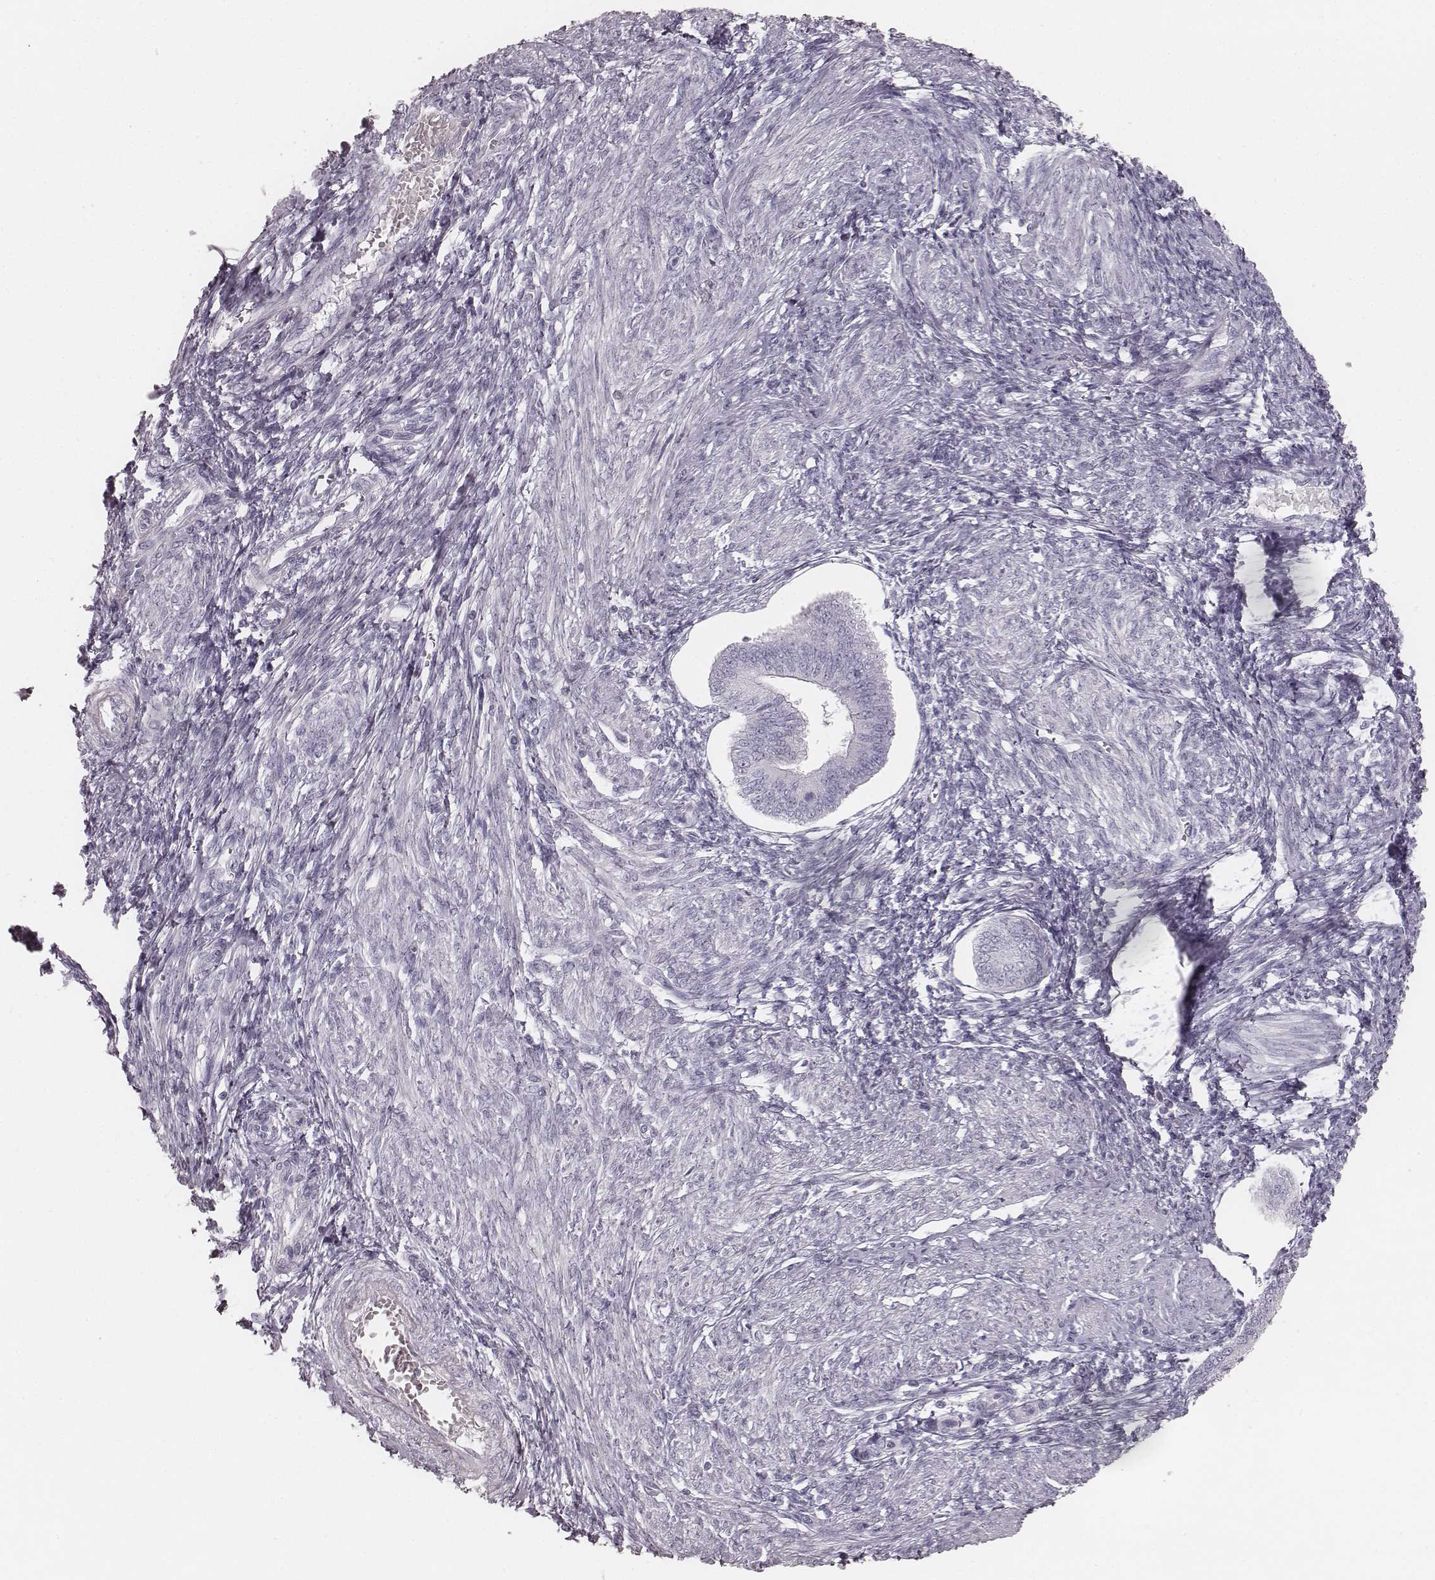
{"staining": {"intensity": "negative", "quantity": "none", "location": "none"}, "tissue": "endometrium", "cell_type": "Cells in endometrial stroma", "image_type": "normal", "snomed": [{"axis": "morphology", "description": "Normal tissue, NOS"}, {"axis": "topography", "description": "Endometrium"}], "caption": "Human endometrium stained for a protein using IHC shows no expression in cells in endometrial stroma.", "gene": "KRT34", "patient": {"sex": "female", "age": 42}}